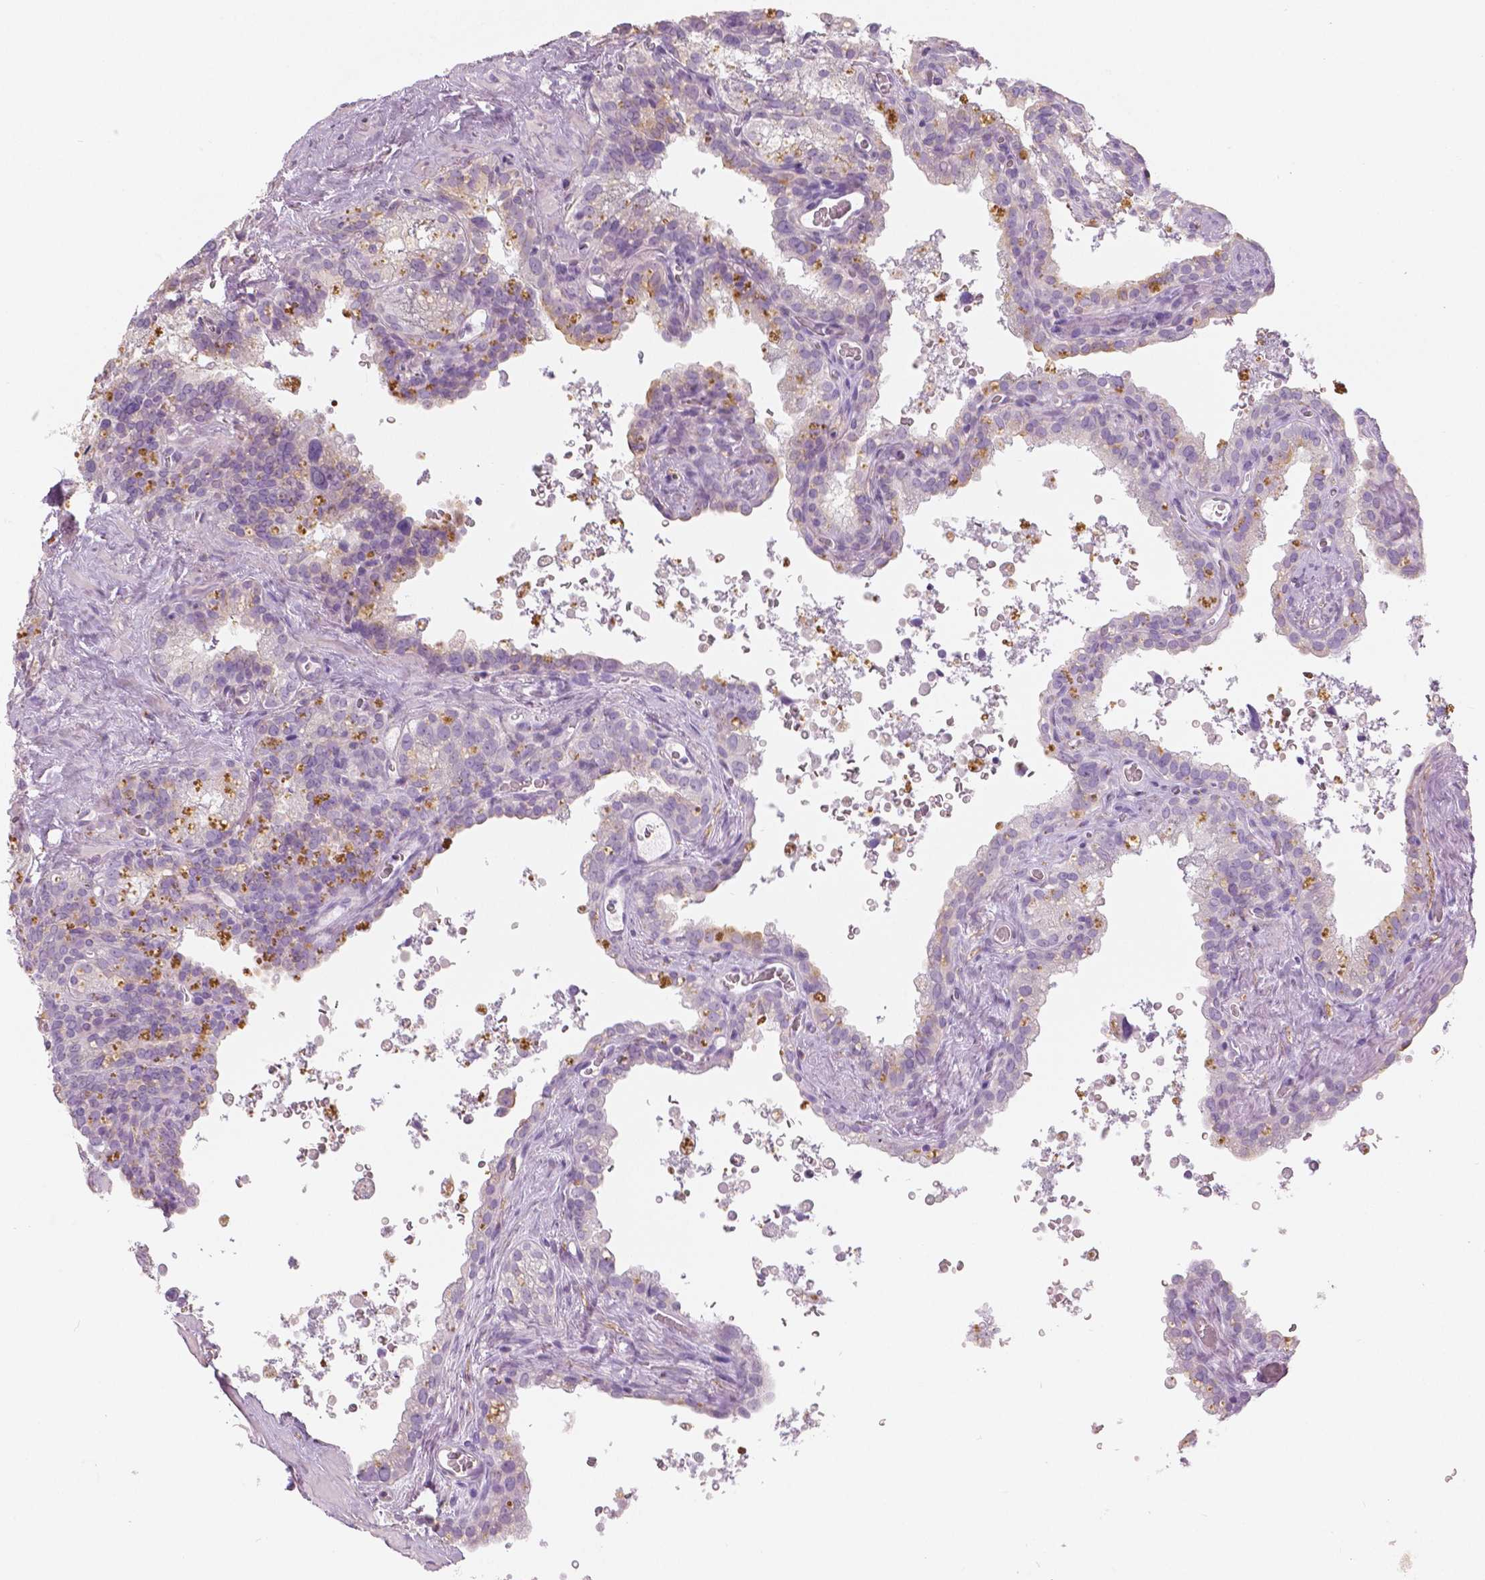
{"staining": {"intensity": "negative", "quantity": "none", "location": "none"}, "tissue": "seminal vesicle", "cell_type": "Glandular cells", "image_type": "normal", "snomed": [{"axis": "morphology", "description": "Normal tissue, NOS"}, {"axis": "topography", "description": "Prostate"}, {"axis": "topography", "description": "Seminal veicle"}], "caption": "The image exhibits no staining of glandular cells in unremarkable seminal vesicle. (Brightfield microscopy of DAB (3,3'-diaminobenzidine) immunohistochemistry at high magnification).", "gene": "SLC24A1", "patient": {"sex": "male", "age": 71}}